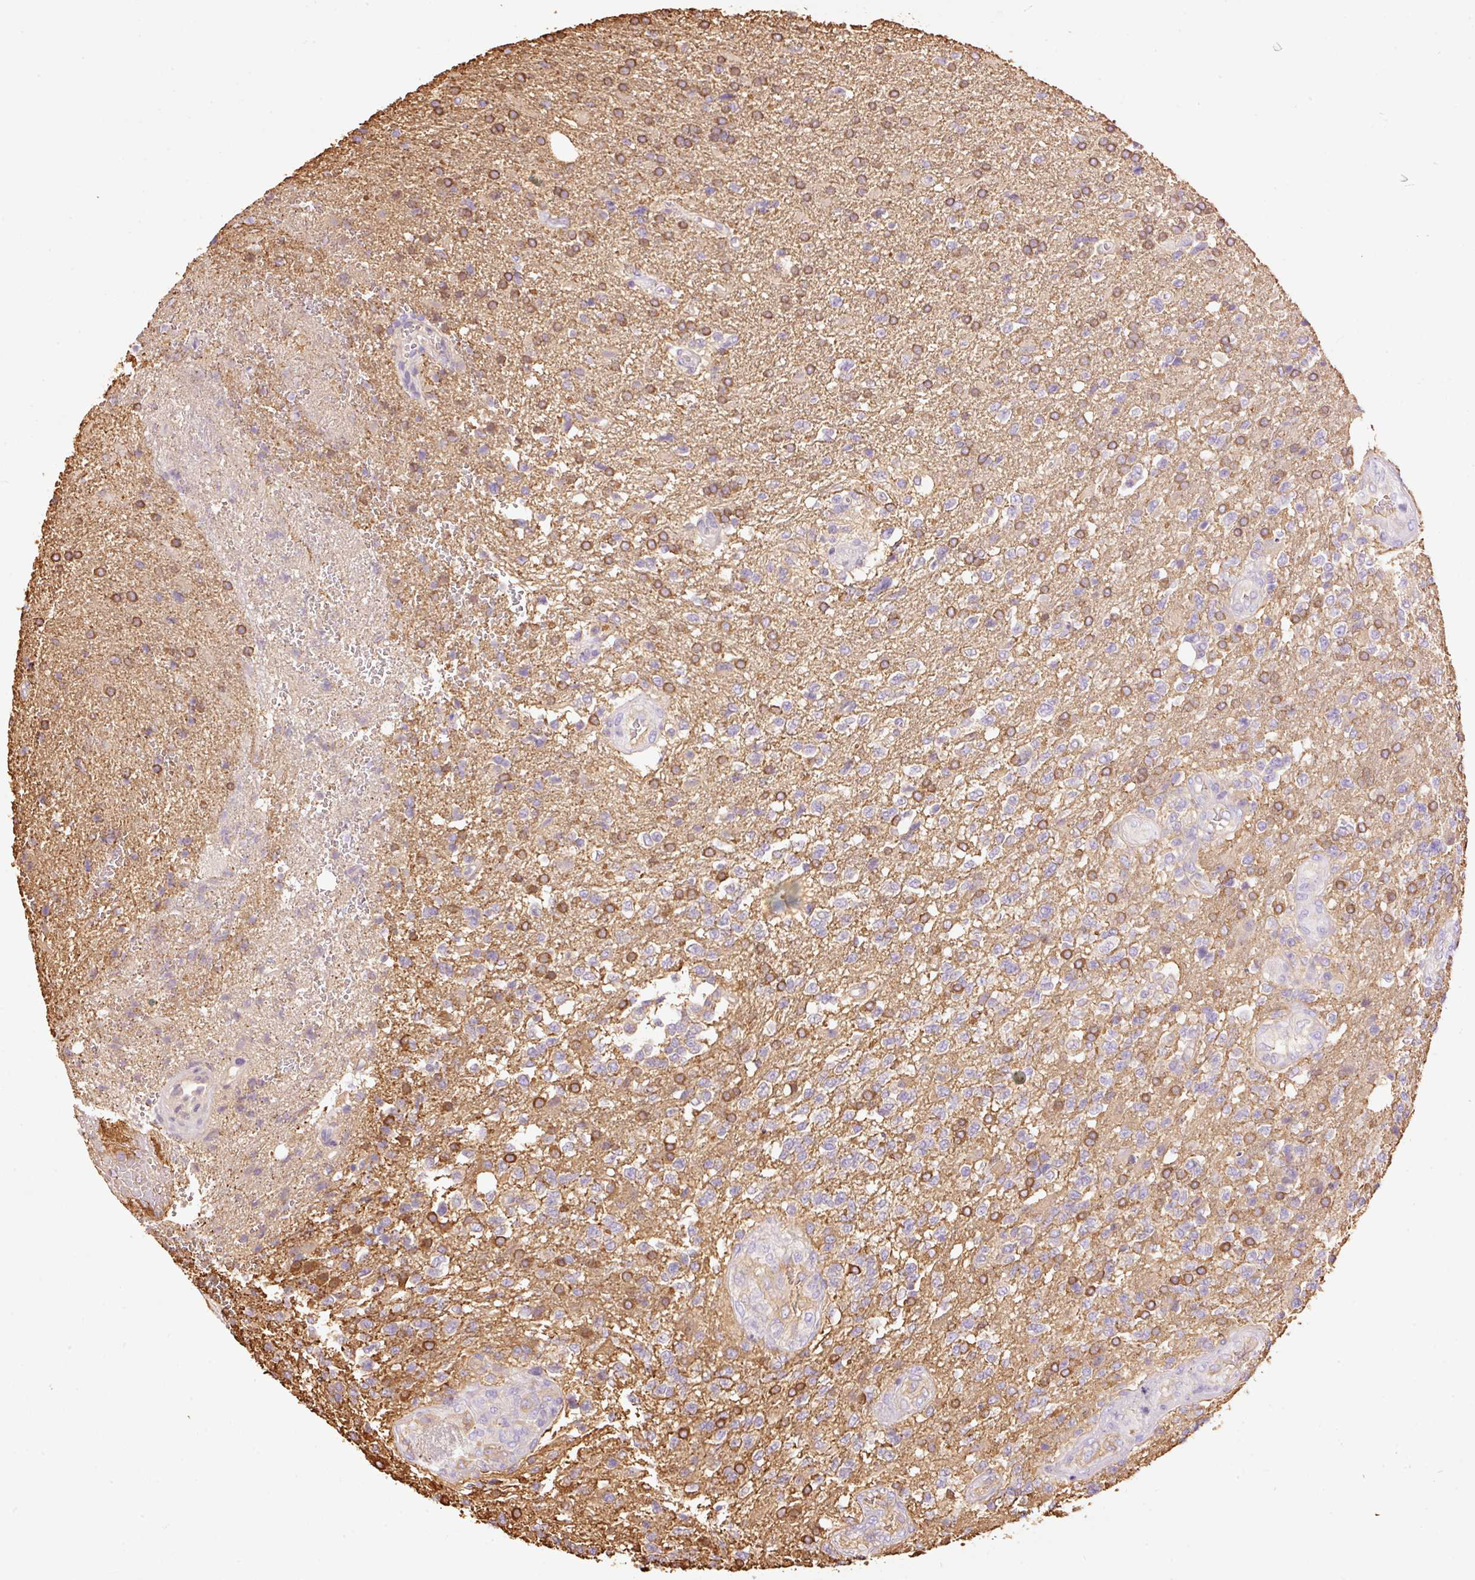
{"staining": {"intensity": "moderate", "quantity": "25%-75%", "location": "cytoplasmic/membranous"}, "tissue": "glioma", "cell_type": "Tumor cells", "image_type": "cancer", "snomed": [{"axis": "morphology", "description": "Glioma, malignant, High grade"}, {"axis": "topography", "description": "Brain"}], "caption": "Tumor cells exhibit medium levels of moderate cytoplasmic/membranous positivity in about 25%-75% of cells in glioma.", "gene": "IL10RB", "patient": {"sex": "male", "age": 56}}